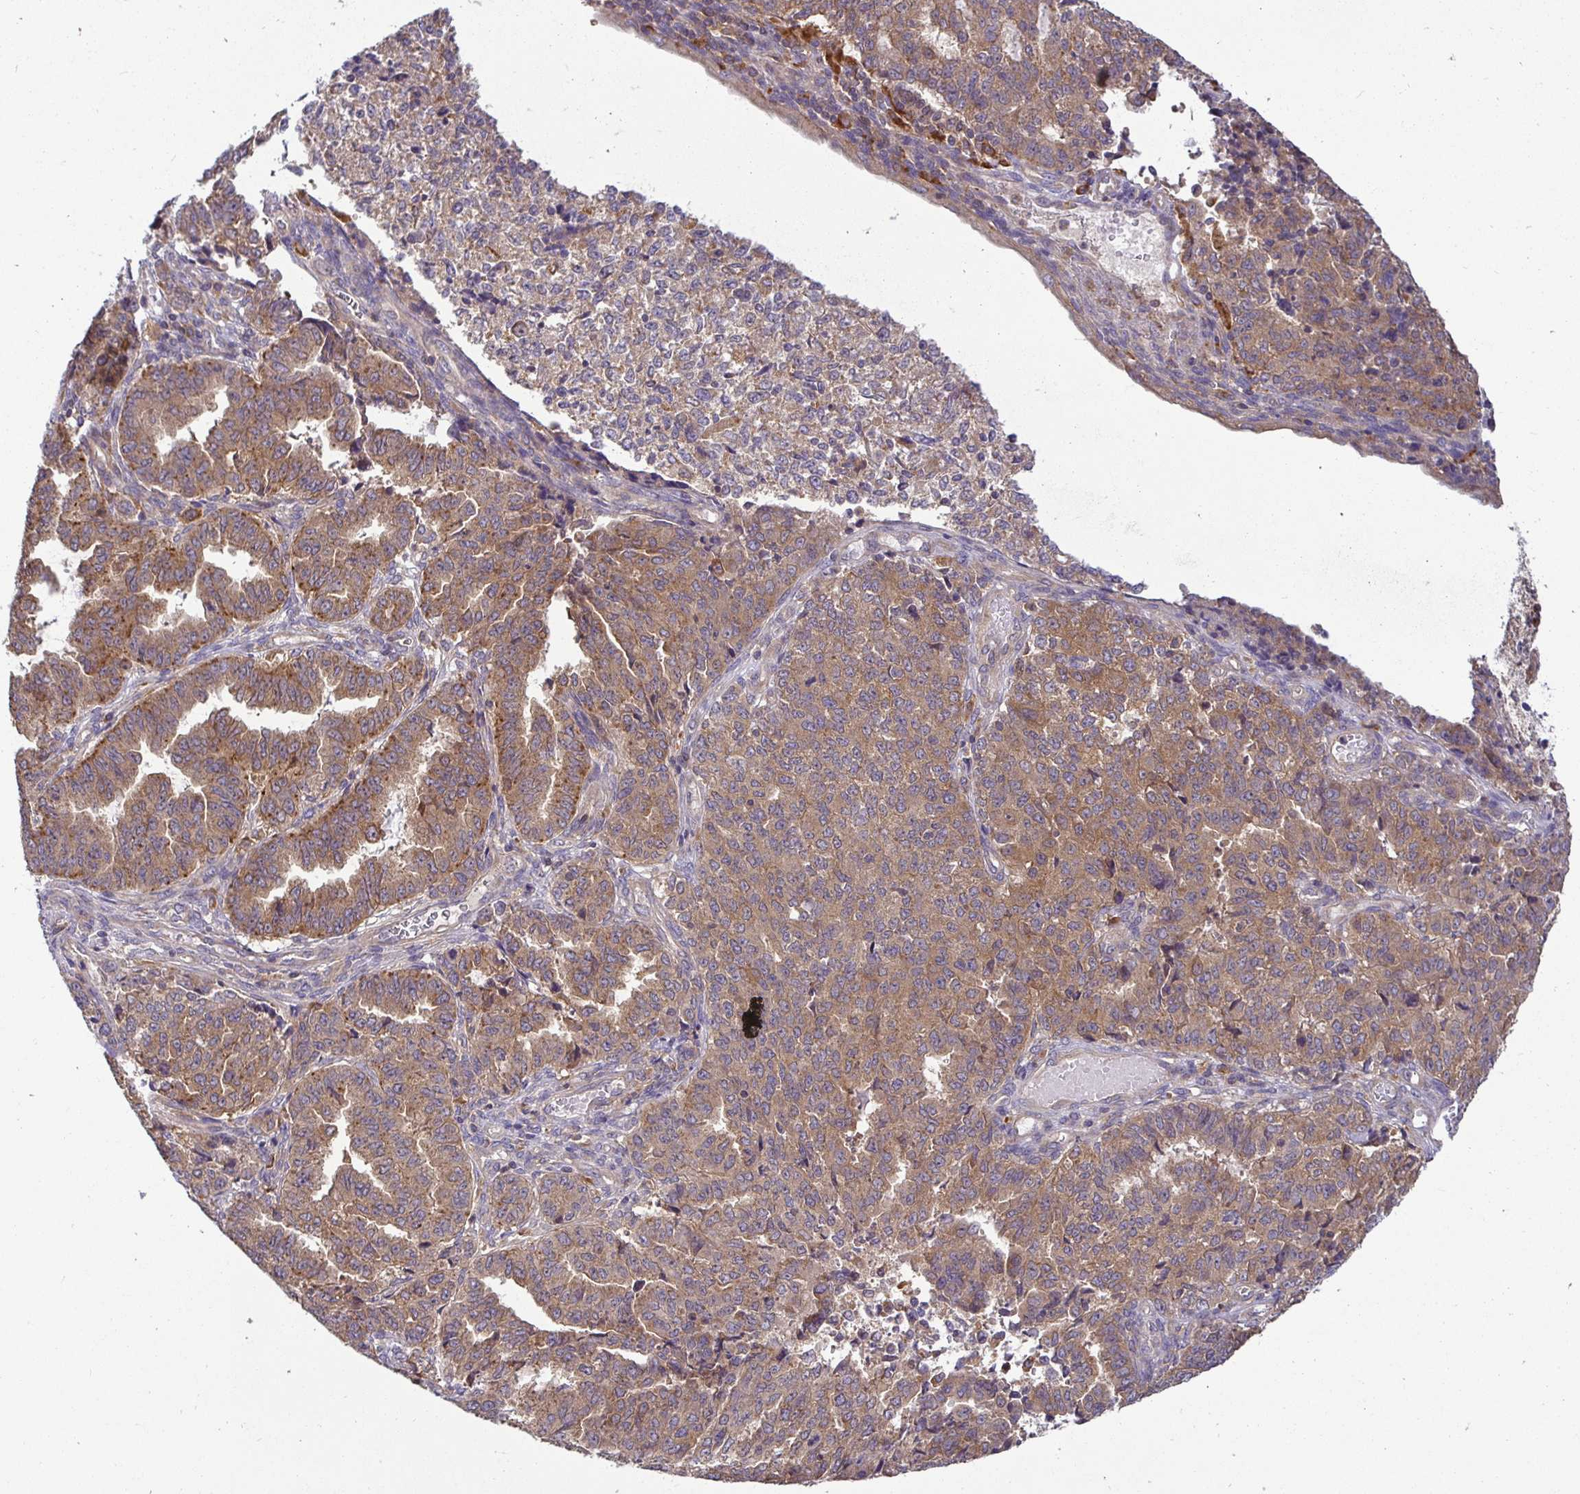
{"staining": {"intensity": "moderate", "quantity": "25%-75%", "location": "cytoplasmic/membranous"}, "tissue": "endometrial cancer", "cell_type": "Tumor cells", "image_type": "cancer", "snomed": [{"axis": "morphology", "description": "Adenocarcinoma, NOS"}, {"axis": "topography", "description": "Endometrium"}], "caption": "Endometrial cancer (adenocarcinoma) stained for a protein displays moderate cytoplasmic/membranous positivity in tumor cells.", "gene": "ATP6V1F", "patient": {"sex": "female", "age": 50}}